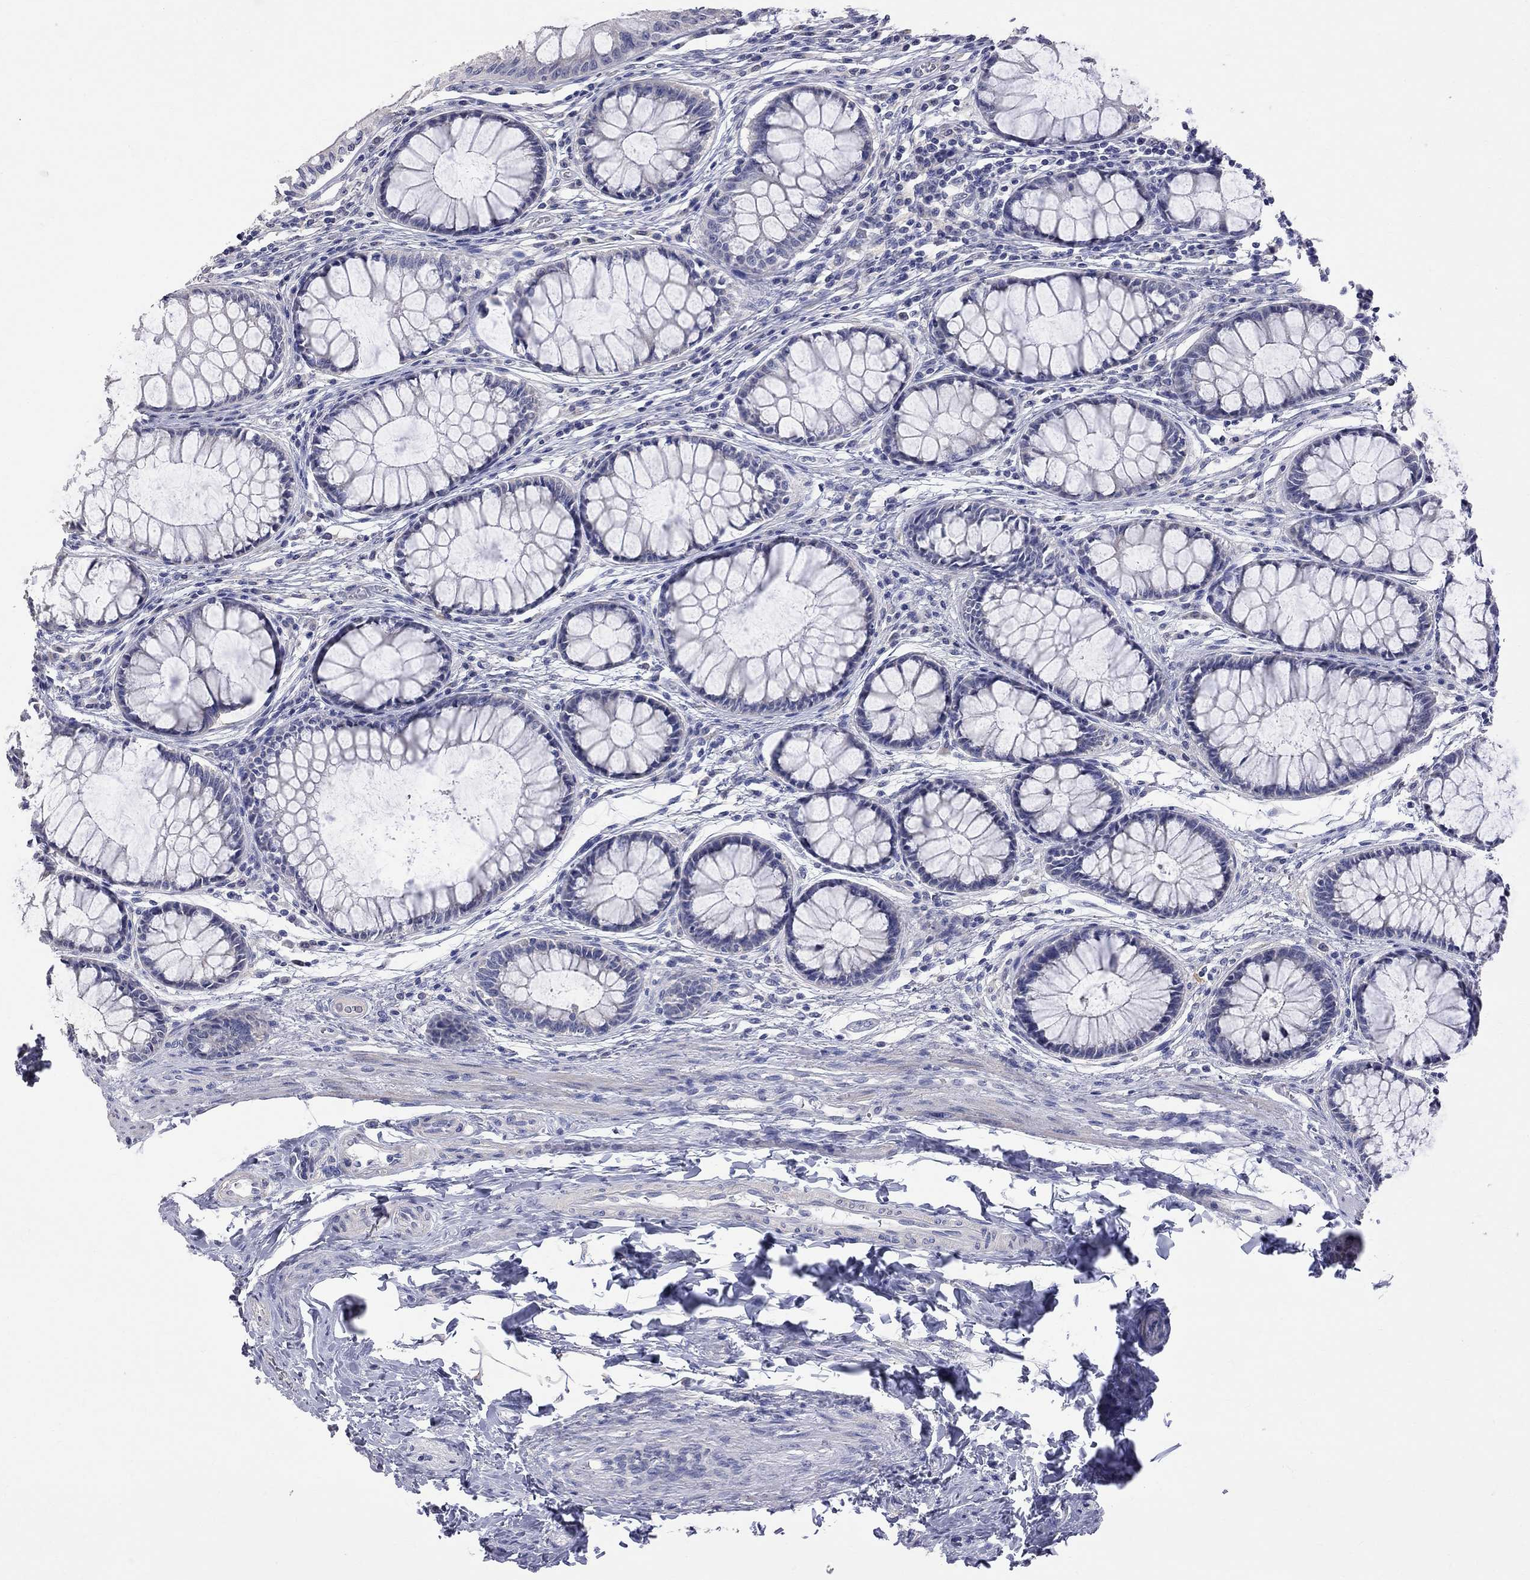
{"staining": {"intensity": "negative", "quantity": "none", "location": "none"}, "tissue": "colon", "cell_type": "Endothelial cells", "image_type": "normal", "snomed": [{"axis": "morphology", "description": "Normal tissue, NOS"}, {"axis": "topography", "description": "Colon"}], "caption": "The image demonstrates no significant expression in endothelial cells of colon.", "gene": "CKAP2", "patient": {"sex": "female", "age": 65}}